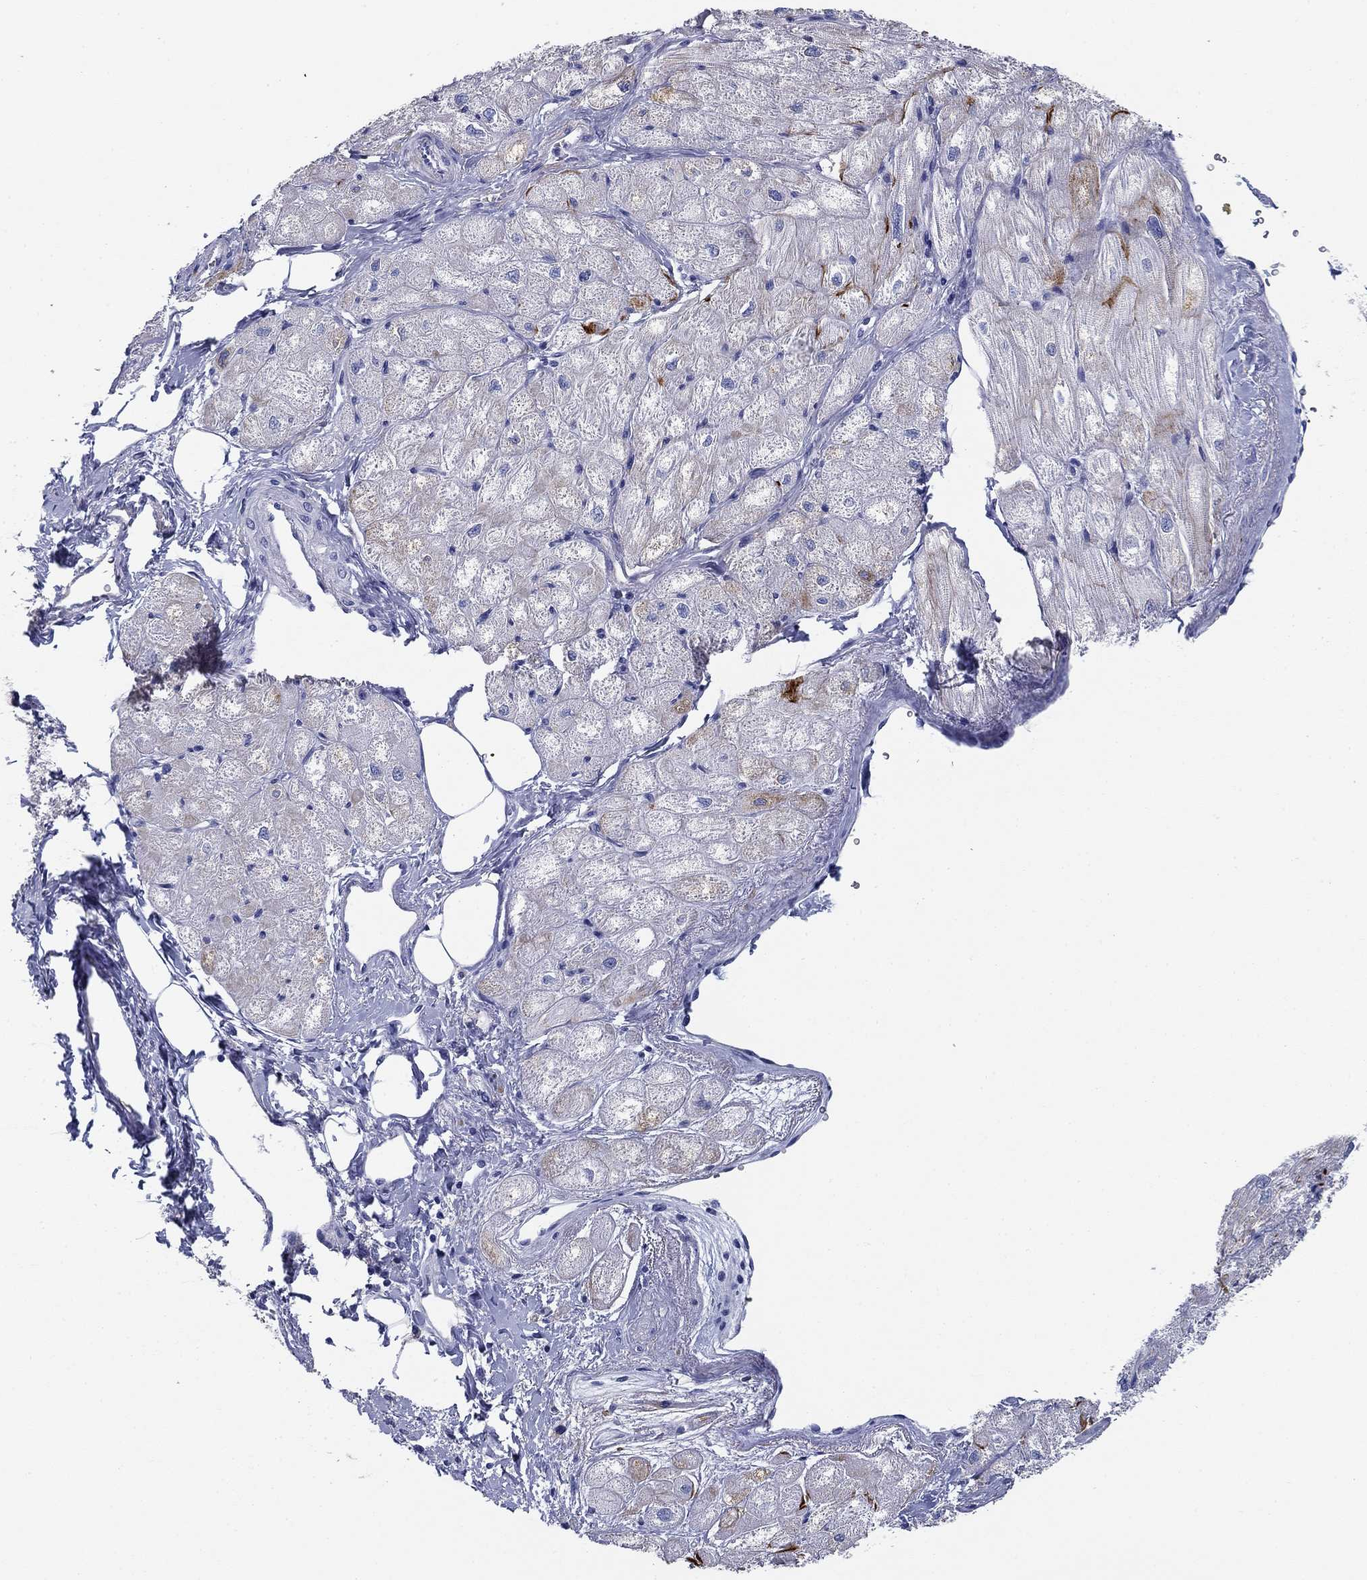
{"staining": {"intensity": "moderate", "quantity": "25%-75%", "location": "cytoplasmic/membranous"}, "tissue": "heart muscle", "cell_type": "Cardiomyocytes", "image_type": "normal", "snomed": [{"axis": "morphology", "description": "Normal tissue, NOS"}, {"axis": "topography", "description": "Heart"}], "caption": "A brown stain labels moderate cytoplasmic/membranous positivity of a protein in cardiomyocytes of benign human heart muscle. The protein of interest is shown in brown color, while the nuclei are stained blue.", "gene": "GPC1", "patient": {"sex": "male", "age": 57}}